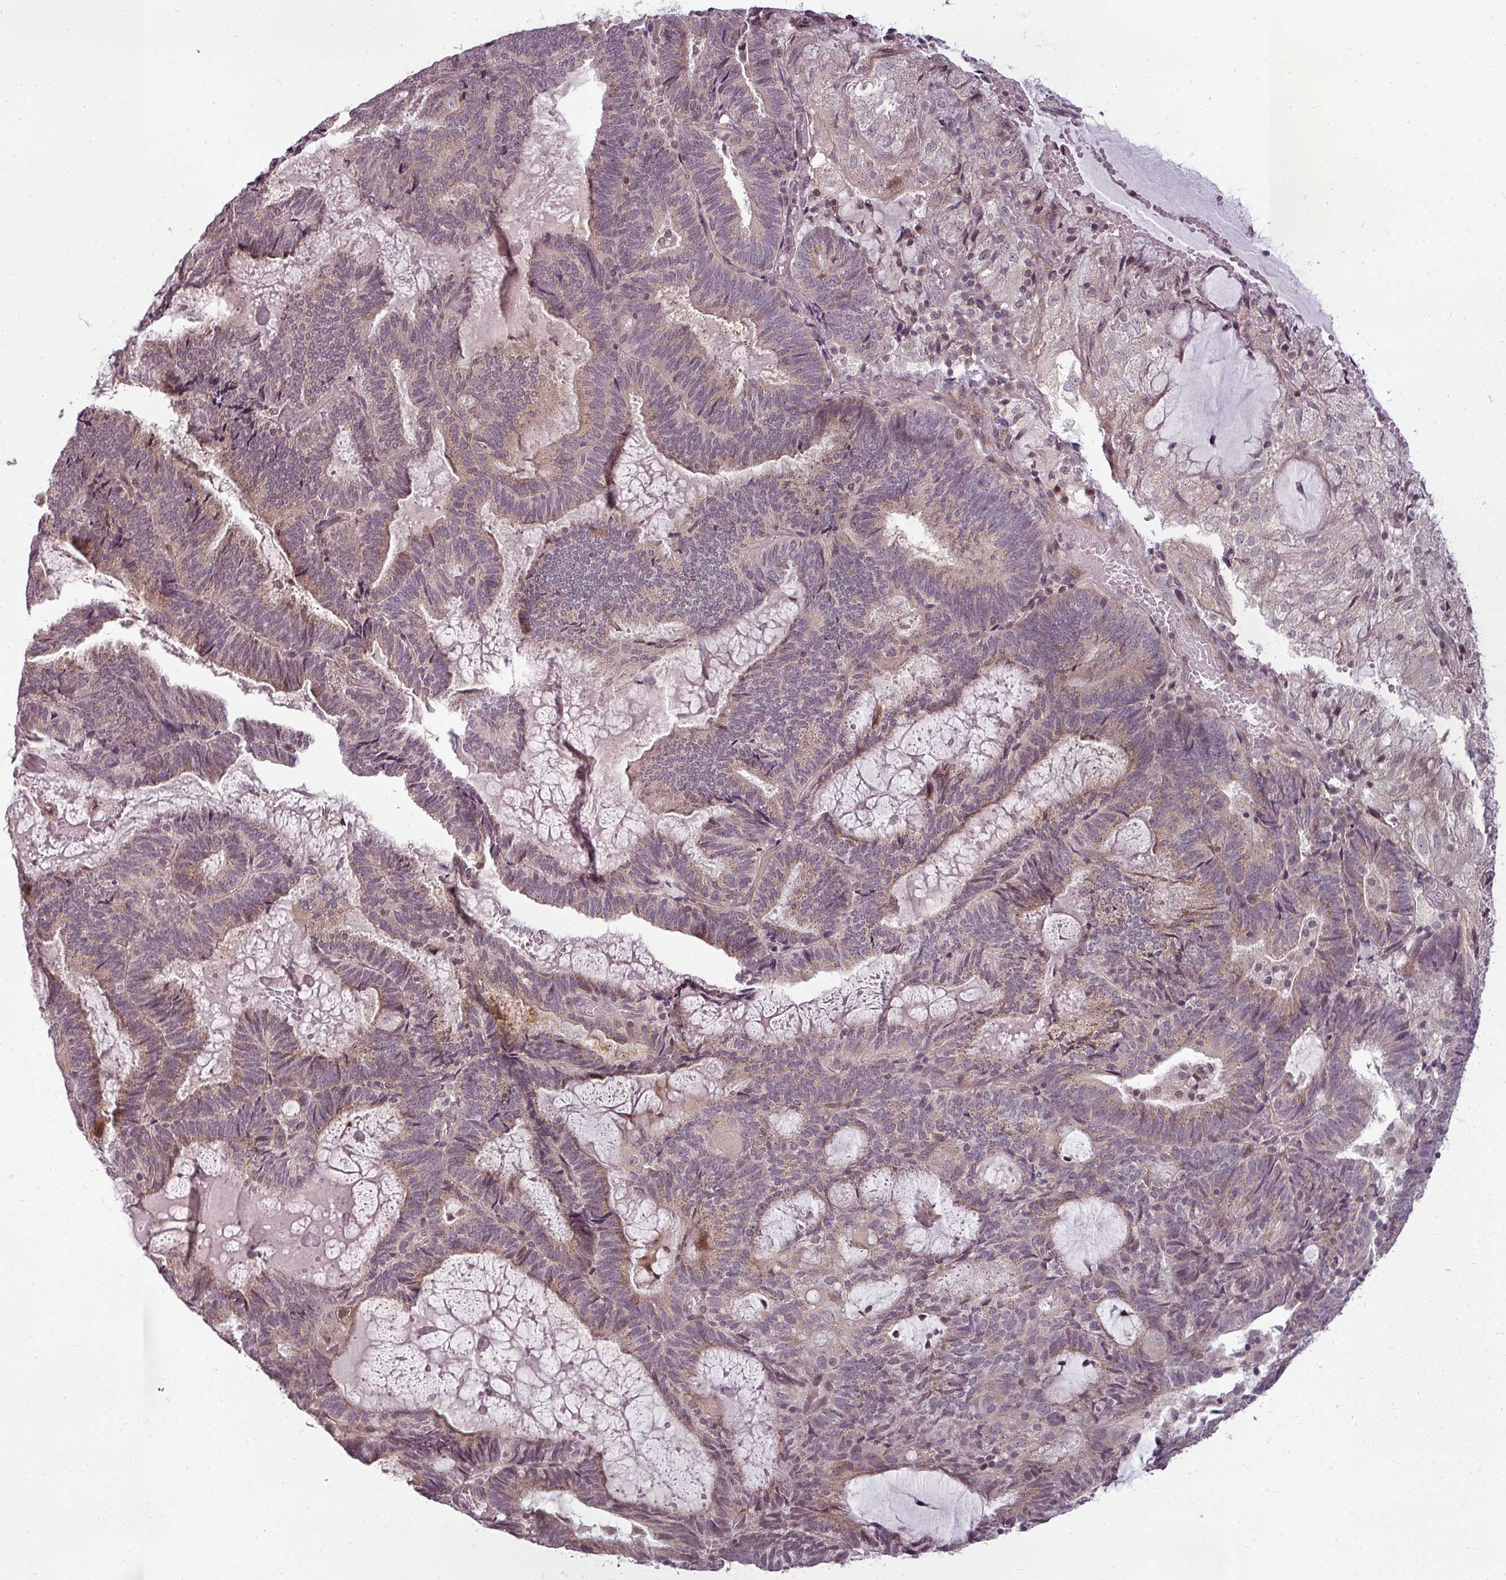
{"staining": {"intensity": "weak", "quantity": "25%-75%", "location": "cytoplasmic/membranous"}, "tissue": "endometrial cancer", "cell_type": "Tumor cells", "image_type": "cancer", "snomed": [{"axis": "morphology", "description": "Adenocarcinoma, NOS"}, {"axis": "topography", "description": "Endometrium"}], "caption": "A brown stain labels weak cytoplasmic/membranous expression of a protein in human endometrial cancer tumor cells.", "gene": "CLIC1", "patient": {"sex": "female", "age": 81}}